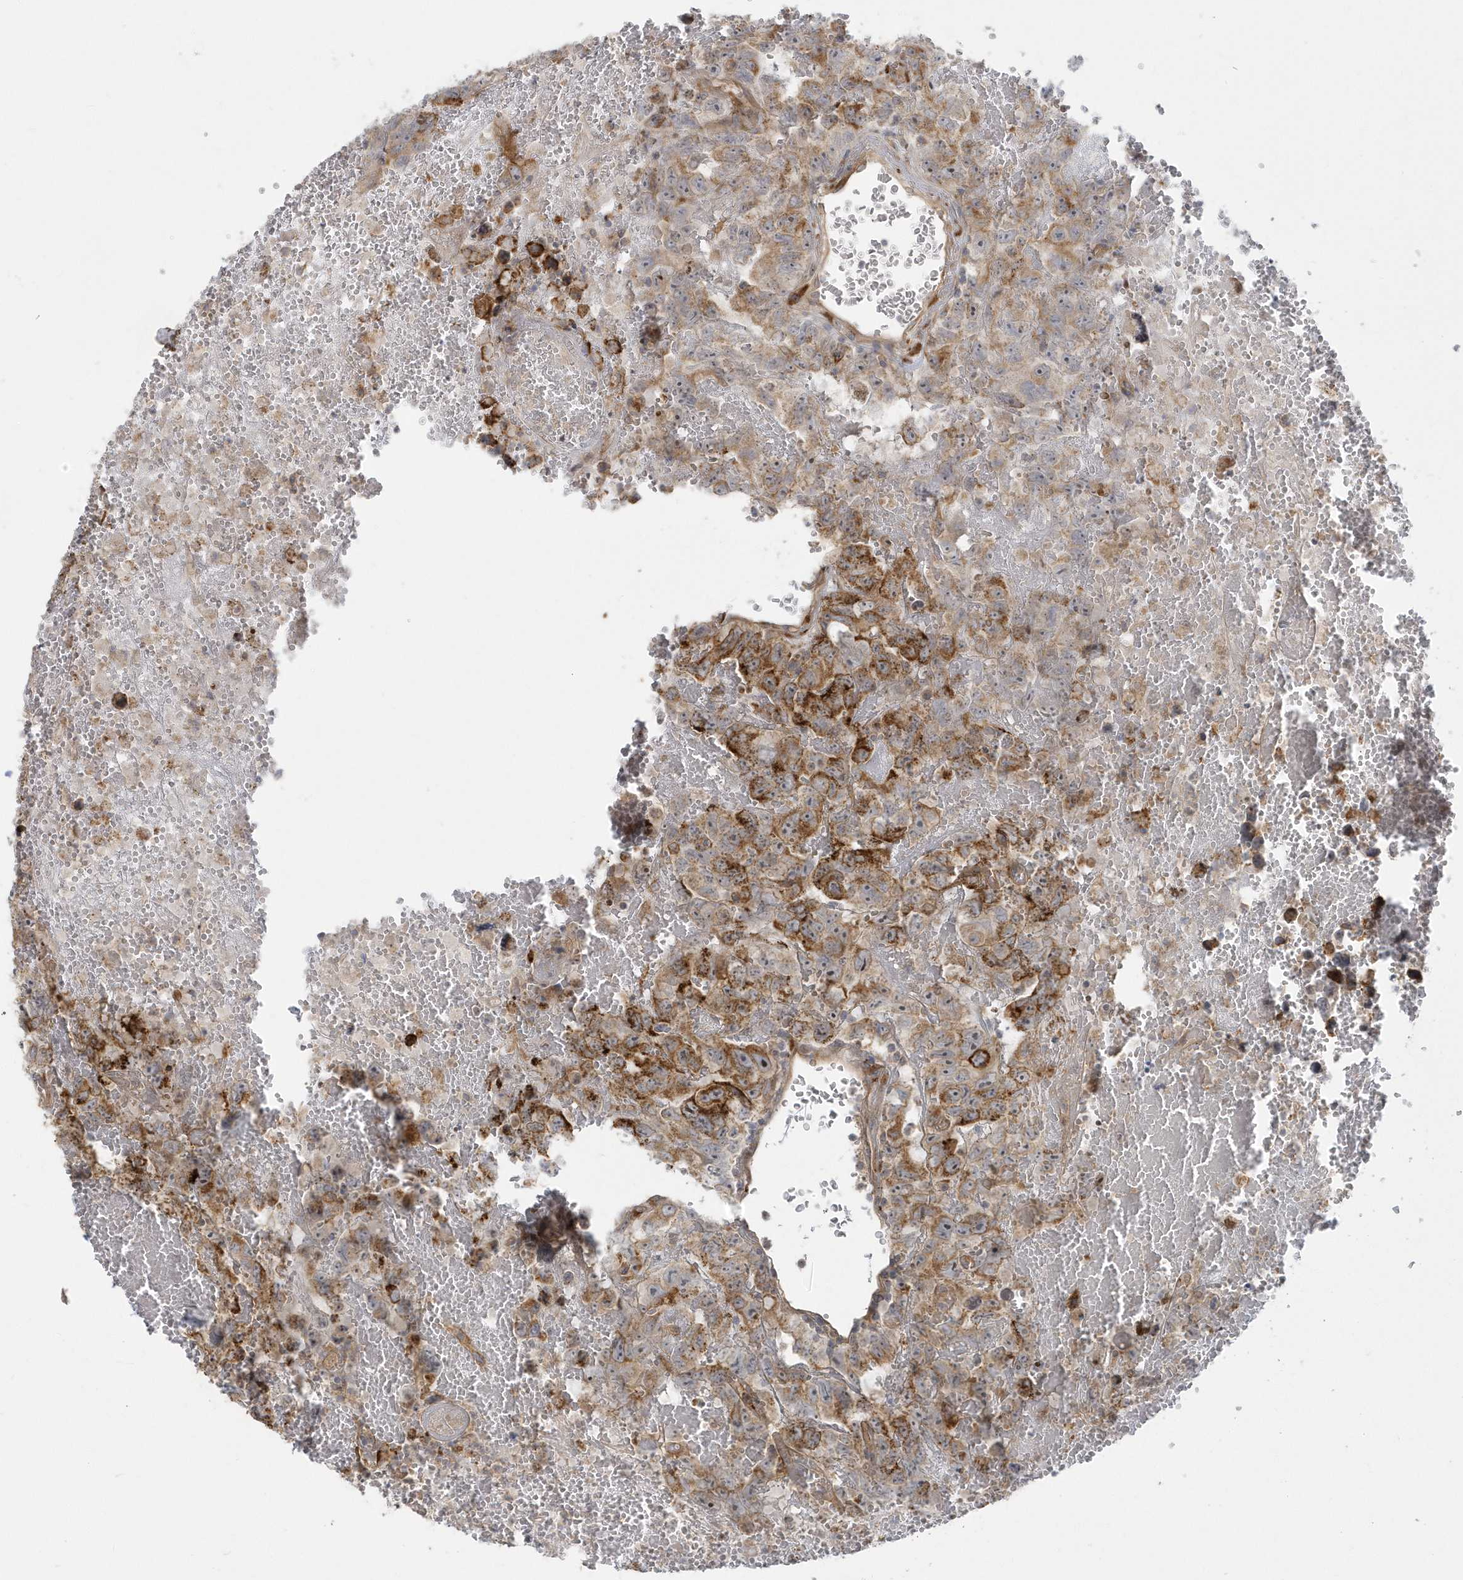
{"staining": {"intensity": "moderate", "quantity": "25%-75%", "location": "cytoplasmic/membranous"}, "tissue": "testis cancer", "cell_type": "Tumor cells", "image_type": "cancer", "snomed": [{"axis": "morphology", "description": "Carcinoma, Embryonal, NOS"}, {"axis": "topography", "description": "Testis"}], "caption": "A brown stain labels moderate cytoplasmic/membranous positivity of a protein in testis embryonal carcinoma tumor cells.", "gene": "ACTR1A", "patient": {"sex": "male", "age": 45}}